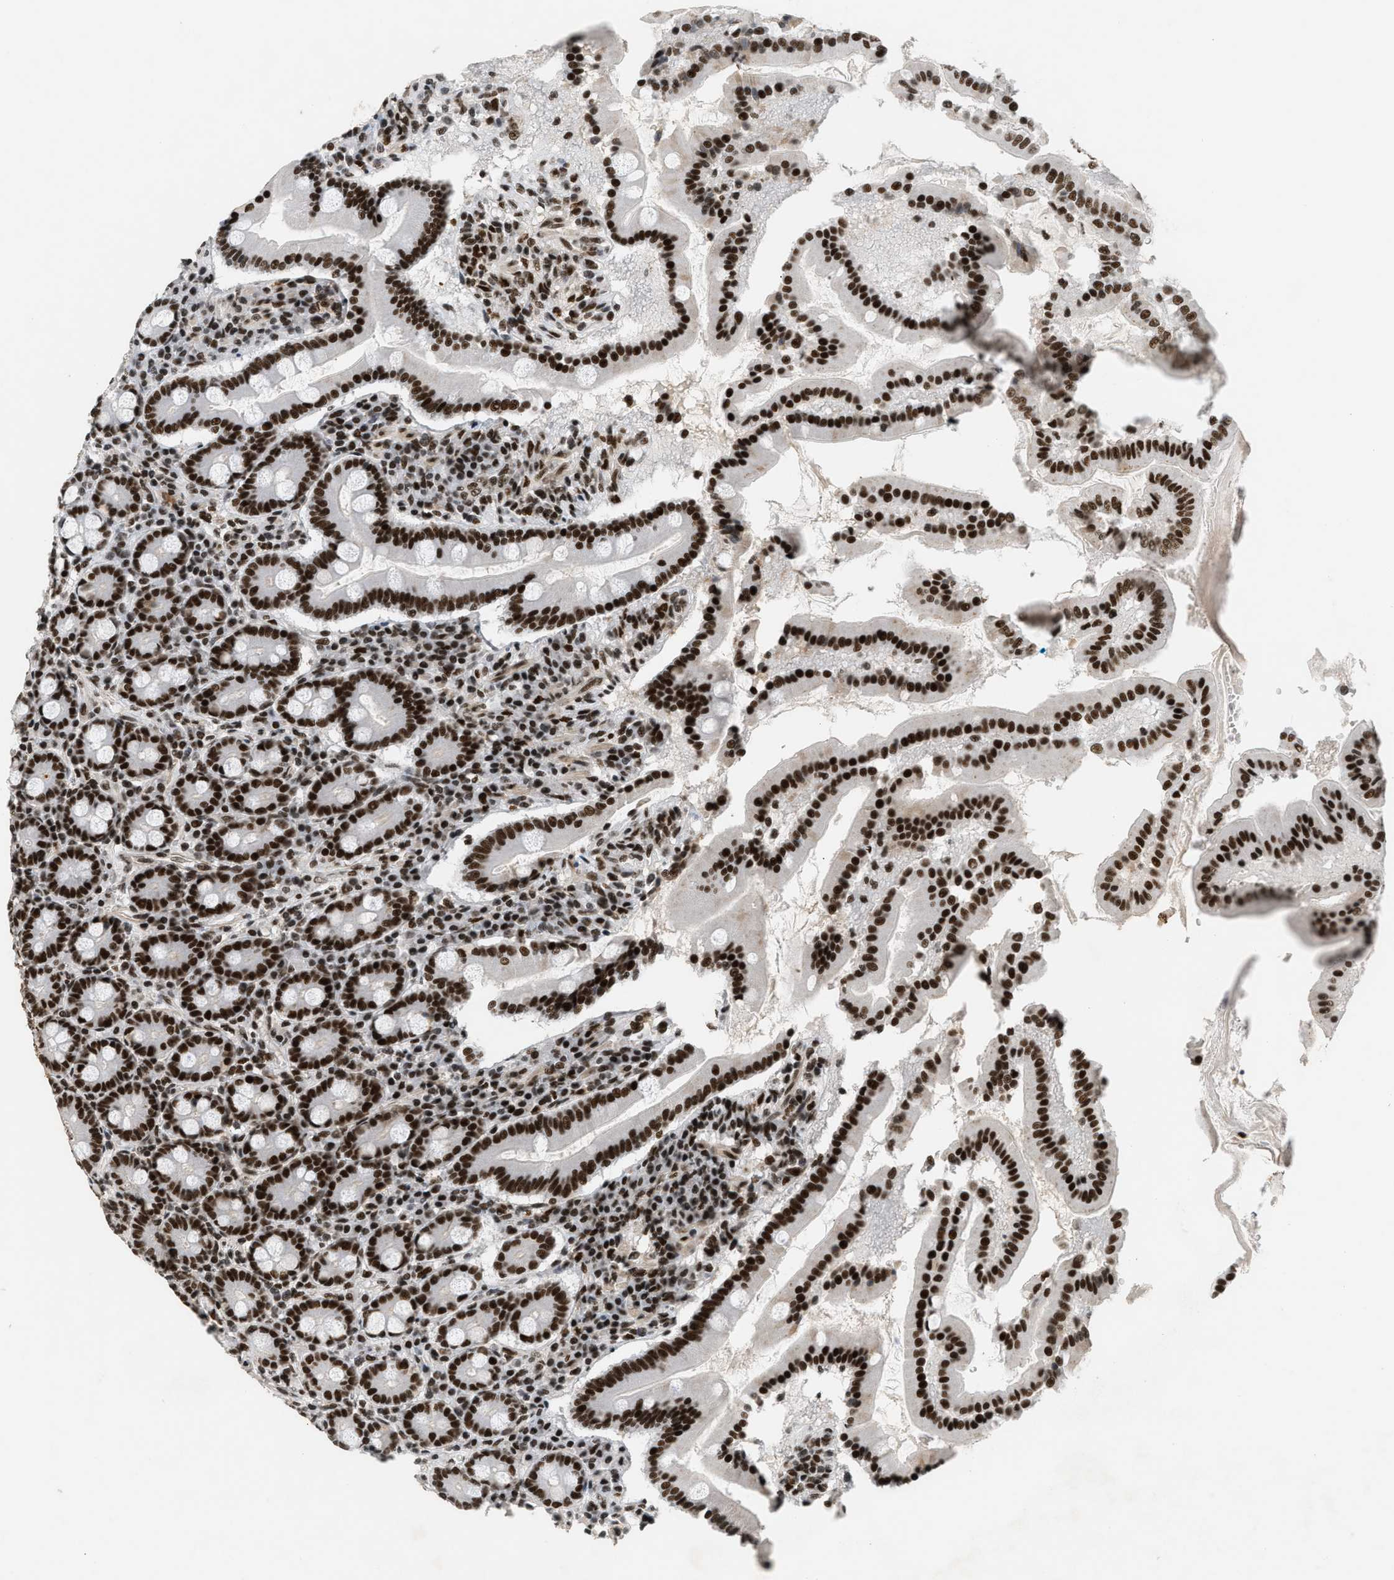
{"staining": {"intensity": "strong", "quantity": ">75%", "location": "nuclear"}, "tissue": "duodenum", "cell_type": "Glandular cells", "image_type": "normal", "snomed": [{"axis": "morphology", "description": "Normal tissue, NOS"}, {"axis": "topography", "description": "Duodenum"}], "caption": "This image demonstrates immunohistochemistry (IHC) staining of normal human duodenum, with high strong nuclear expression in approximately >75% of glandular cells.", "gene": "SMARCB1", "patient": {"sex": "male", "age": 50}}